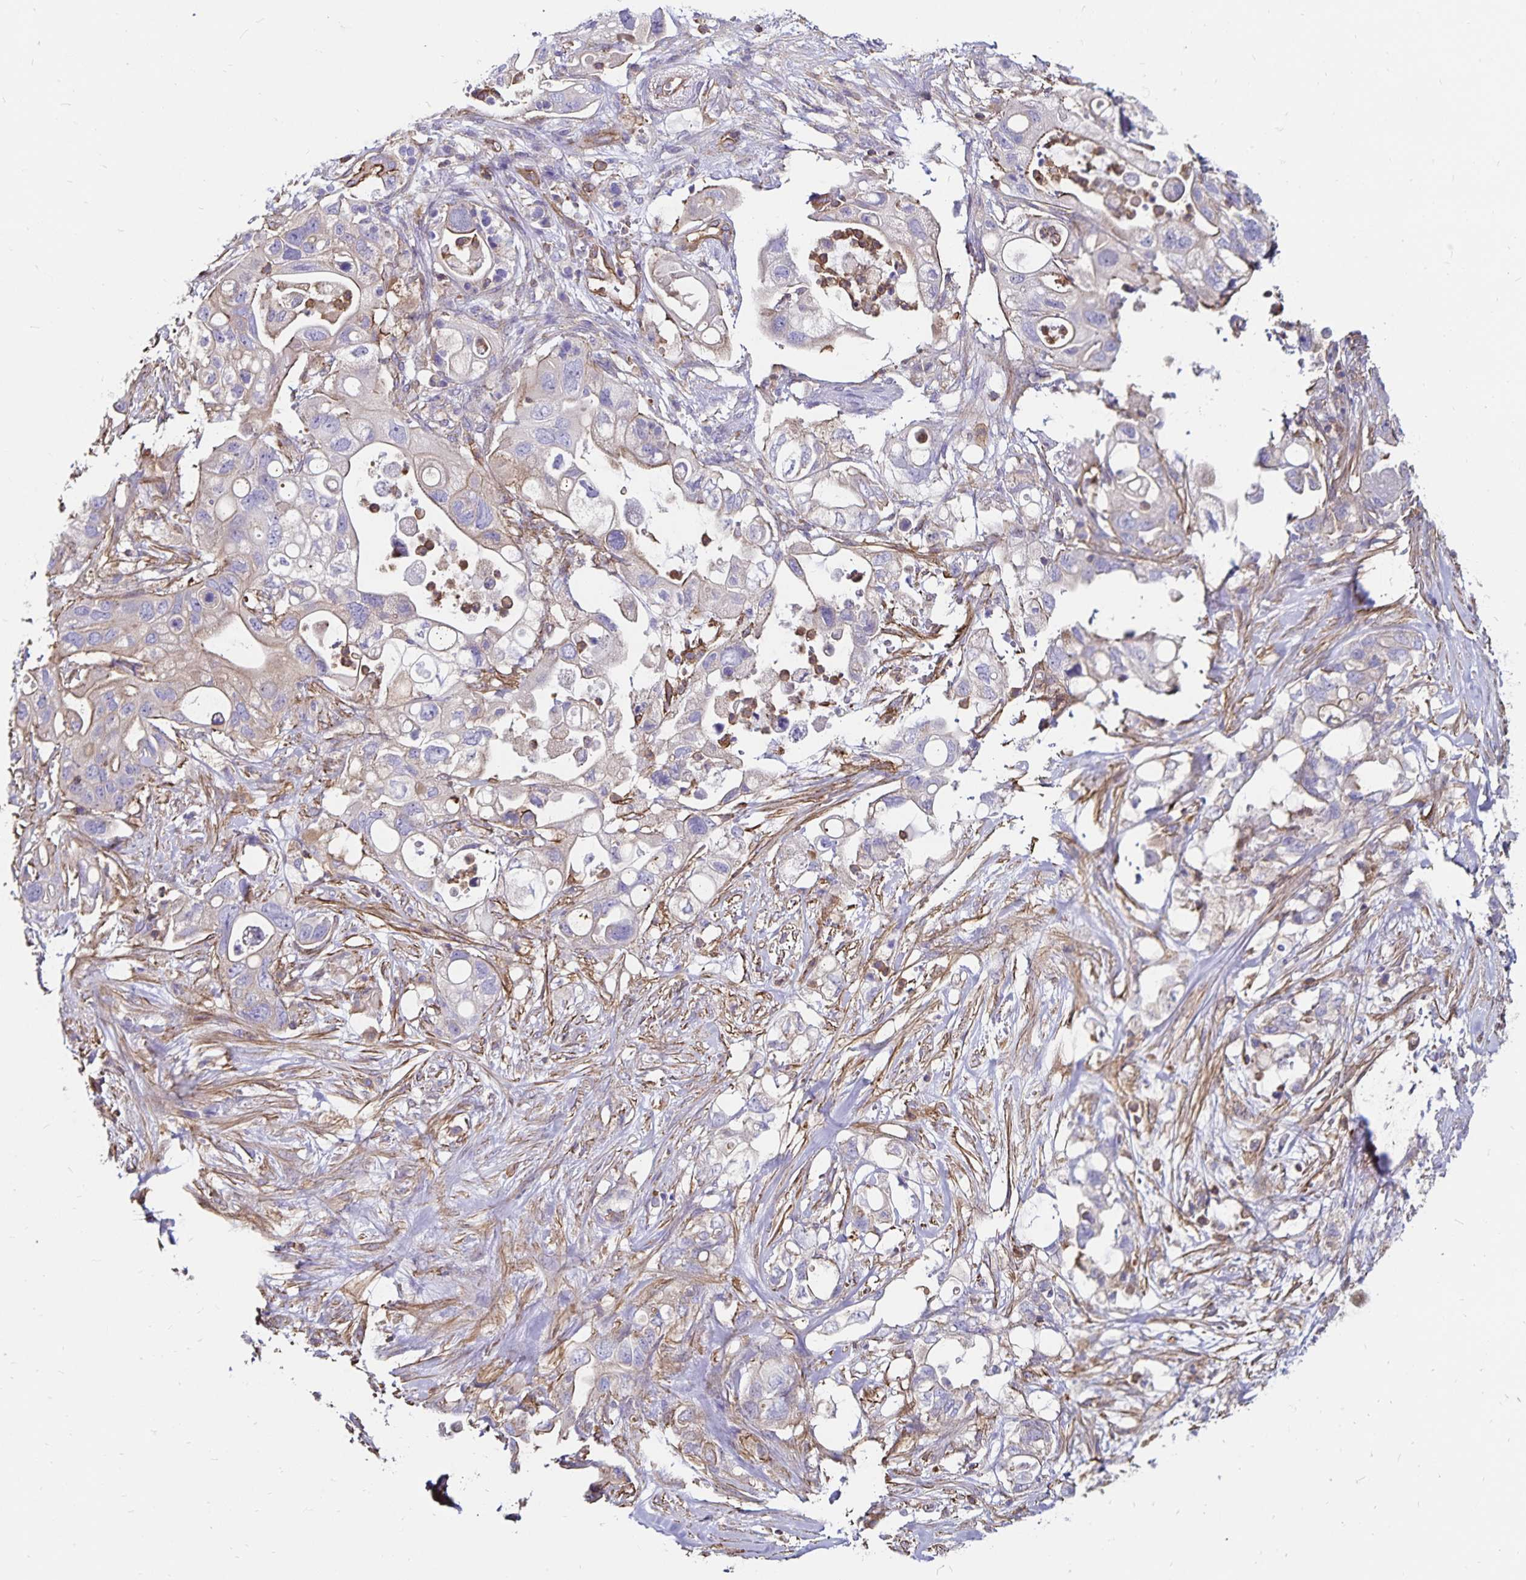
{"staining": {"intensity": "negative", "quantity": "none", "location": "none"}, "tissue": "pancreatic cancer", "cell_type": "Tumor cells", "image_type": "cancer", "snomed": [{"axis": "morphology", "description": "Adenocarcinoma, NOS"}, {"axis": "topography", "description": "Pancreas"}], "caption": "Tumor cells are negative for brown protein staining in pancreatic cancer (adenocarcinoma).", "gene": "RPRML", "patient": {"sex": "female", "age": 72}}